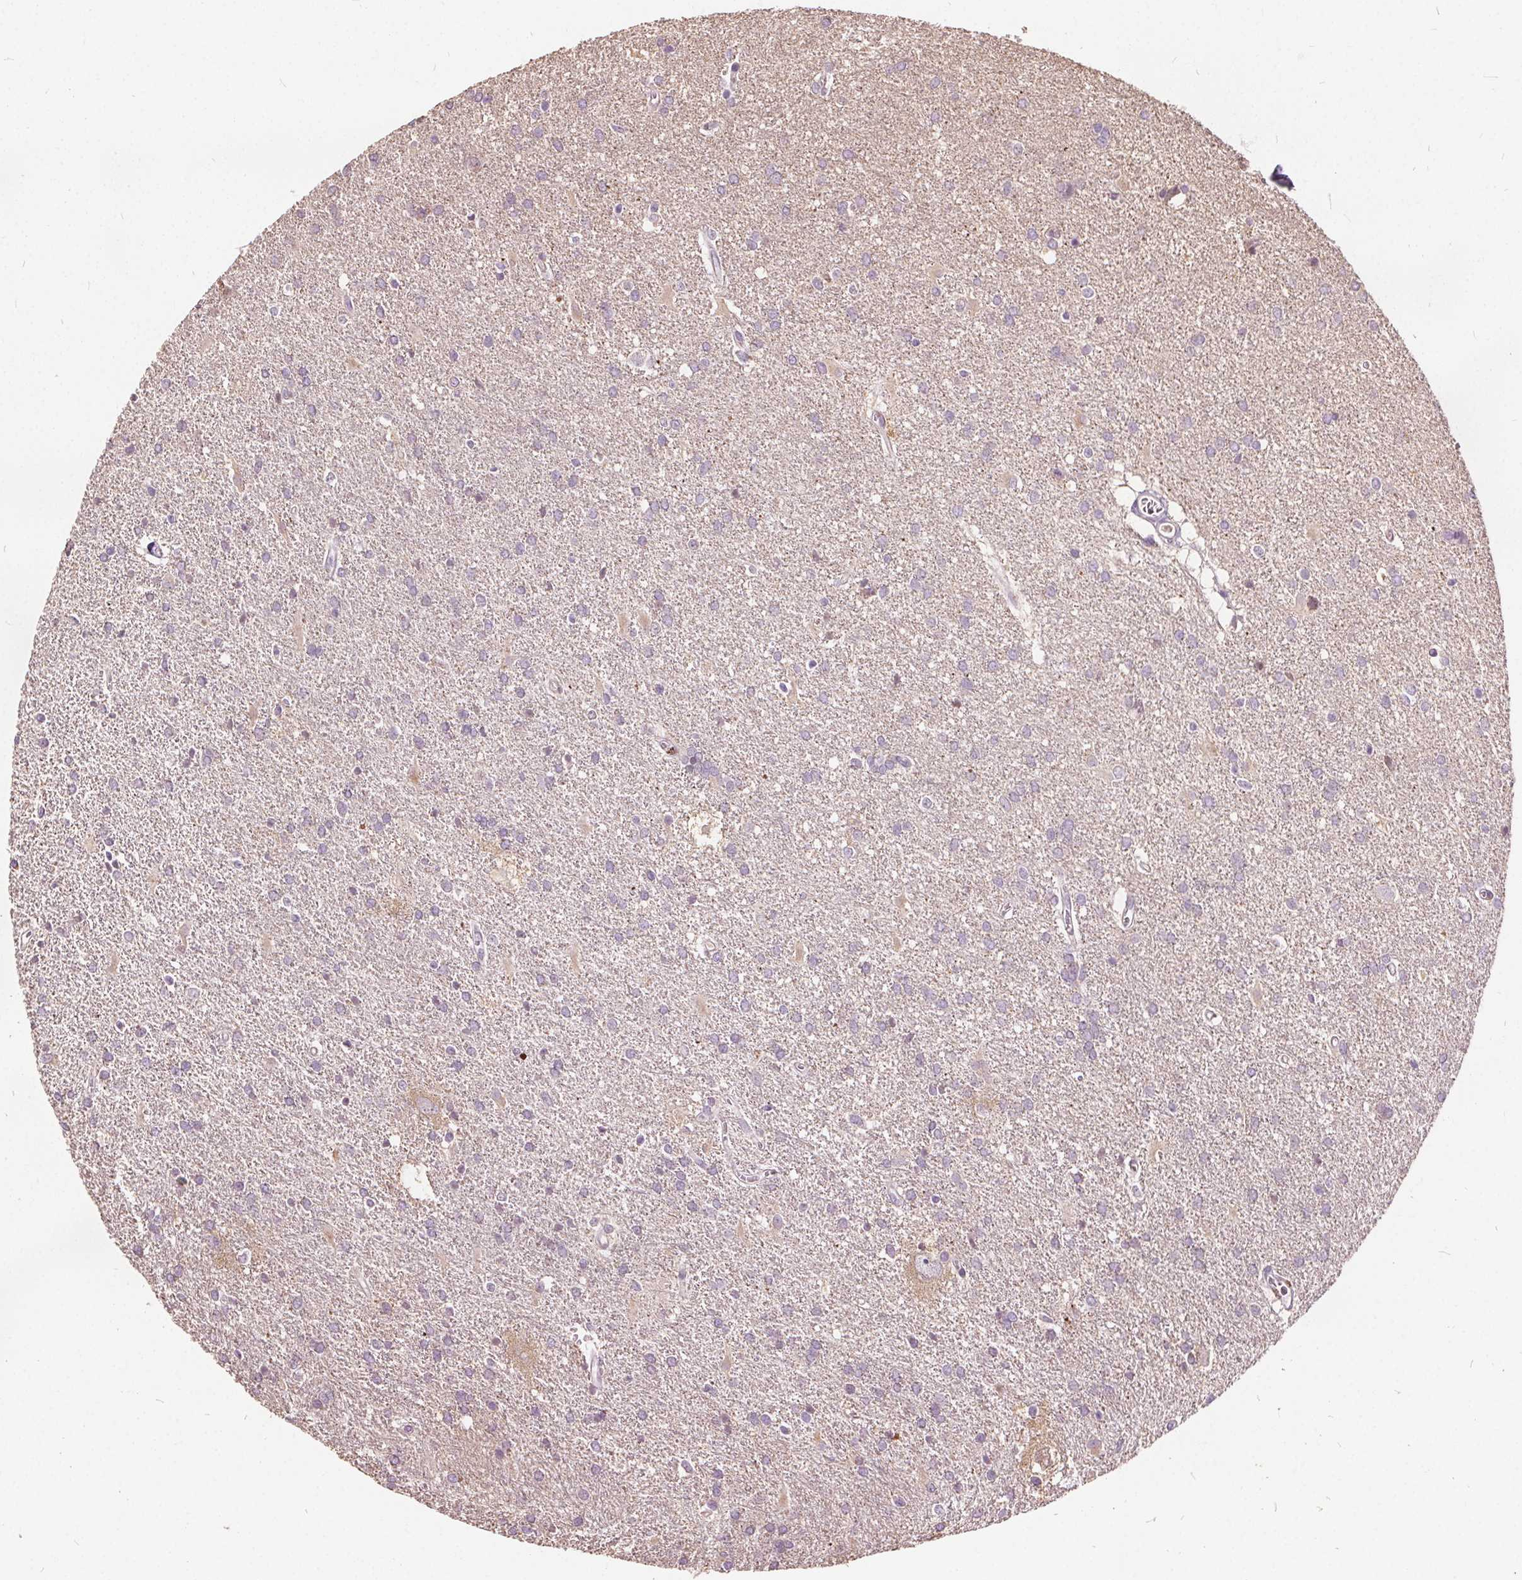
{"staining": {"intensity": "negative", "quantity": "none", "location": "none"}, "tissue": "glioma", "cell_type": "Tumor cells", "image_type": "cancer", "snomed": [{"axis": "morphology", "description": "Glioma, malignant, Low grade"}, {"axis": "topography", "description": "Brain"}], "caption": "Immunohistochemistry photomicrograph of neoplastic tissue: human malignant low-grade glioma stained with DAB (3,3'-diaminobenzidine) displays no significant protein positivity in tumor cells. (Immunohistochemistry (ihc), brightfield microscopy, high magnification).", "gene": "ACOX2", "patient": {"sex": "male", "age": 66}}